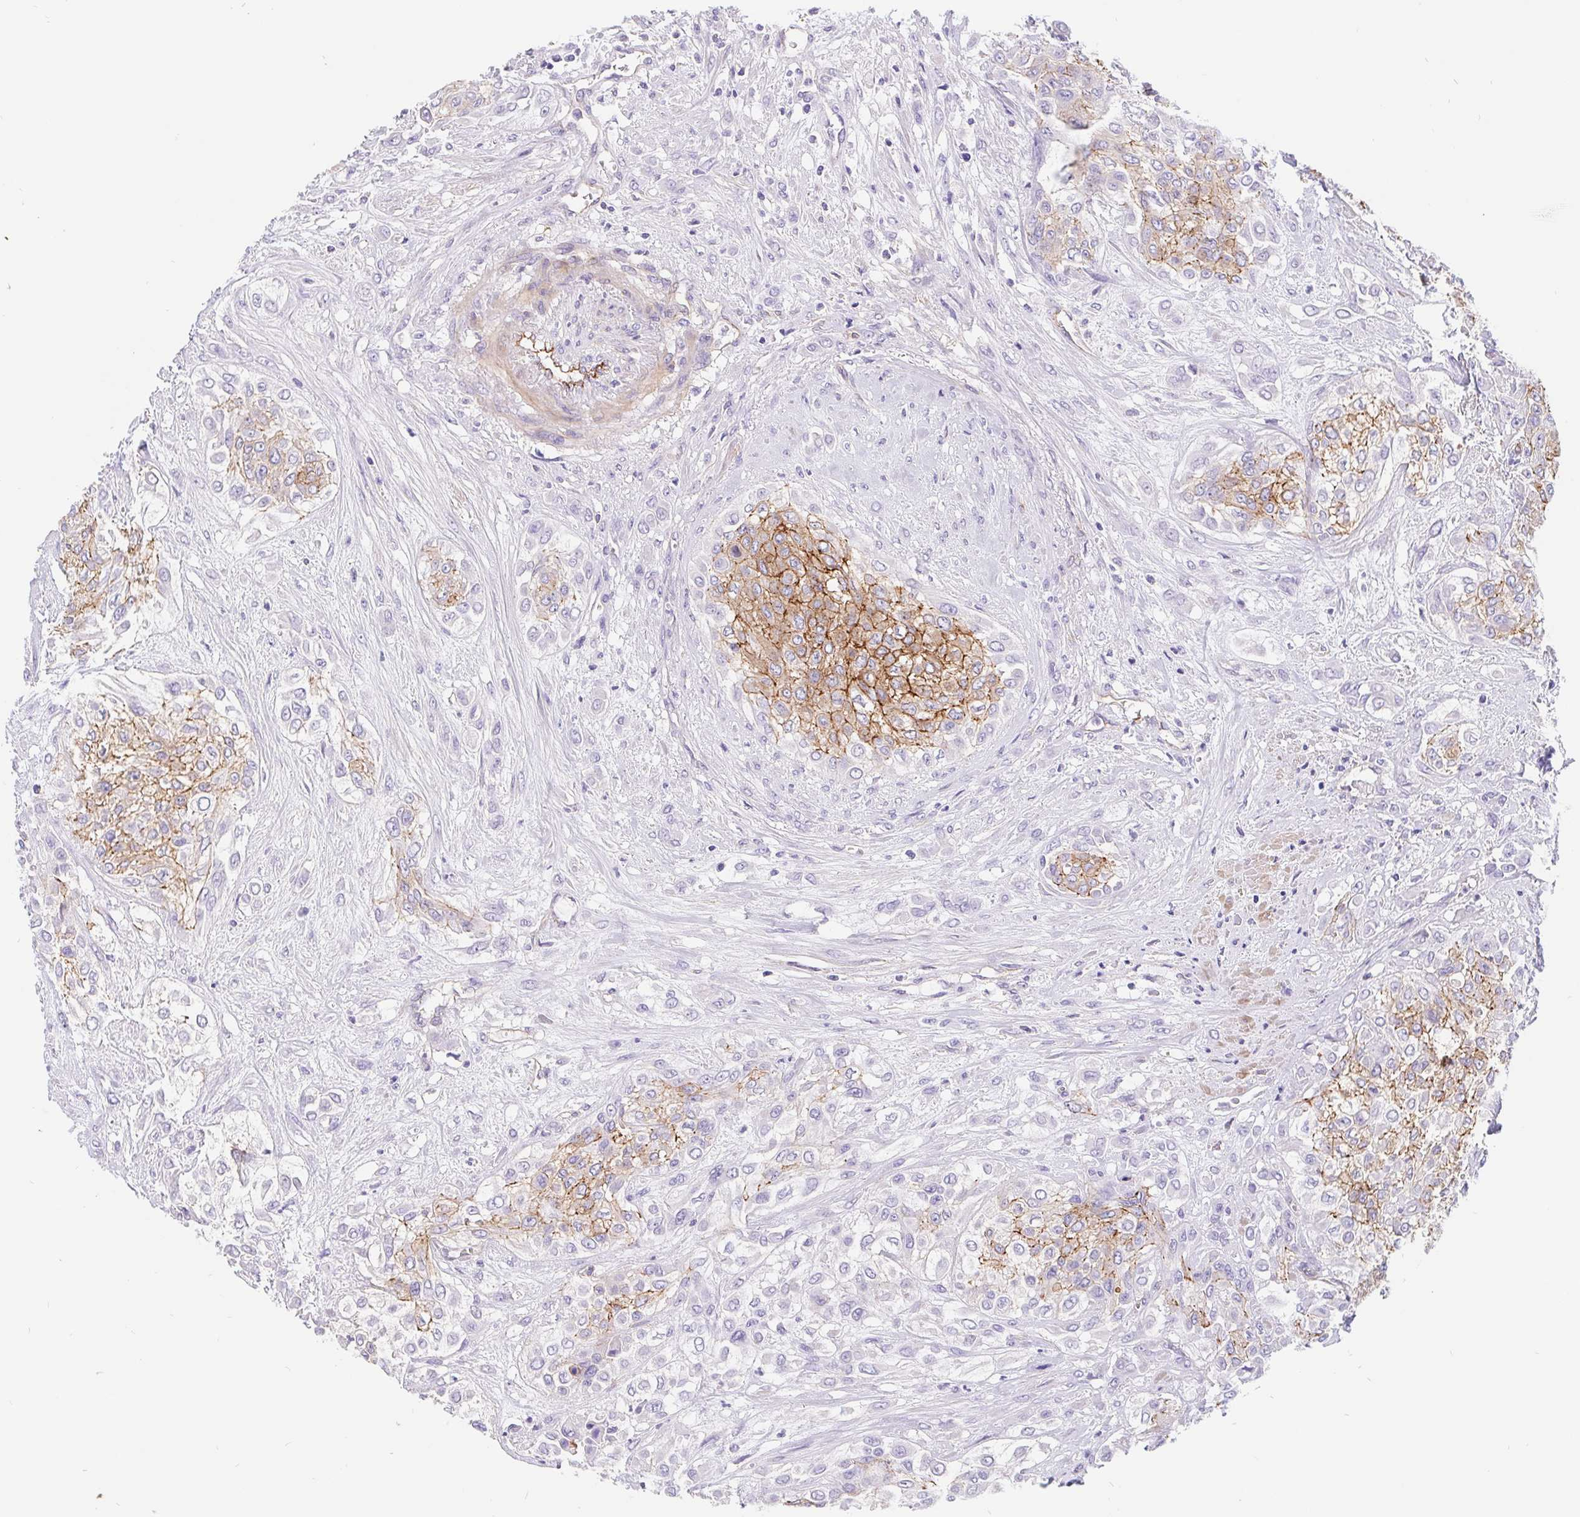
{"staining": {"intensity": "moderate", "quantity": "25%-75%", "location": "cytoplasmic/membranous"}, "tissue": "urothelial cancer", "cell_type": "Tumor cells", "image_type": "cancer", "snomed": [{"axis": "morphology", "description": "Urothelial carcinoma, High grade"}, {"axis": "topography", "description": "Urinary bladder"}], "caption": "A high-resolution image shows immunohistochemistry (IHC) staining of urothelial cancer, which shows moderate cytoplasmic/membranous staining in approximately 25%-75% of tumor cells.", "gene": "LIMCH1", "patient": {"sex": "male", "age": 57}}